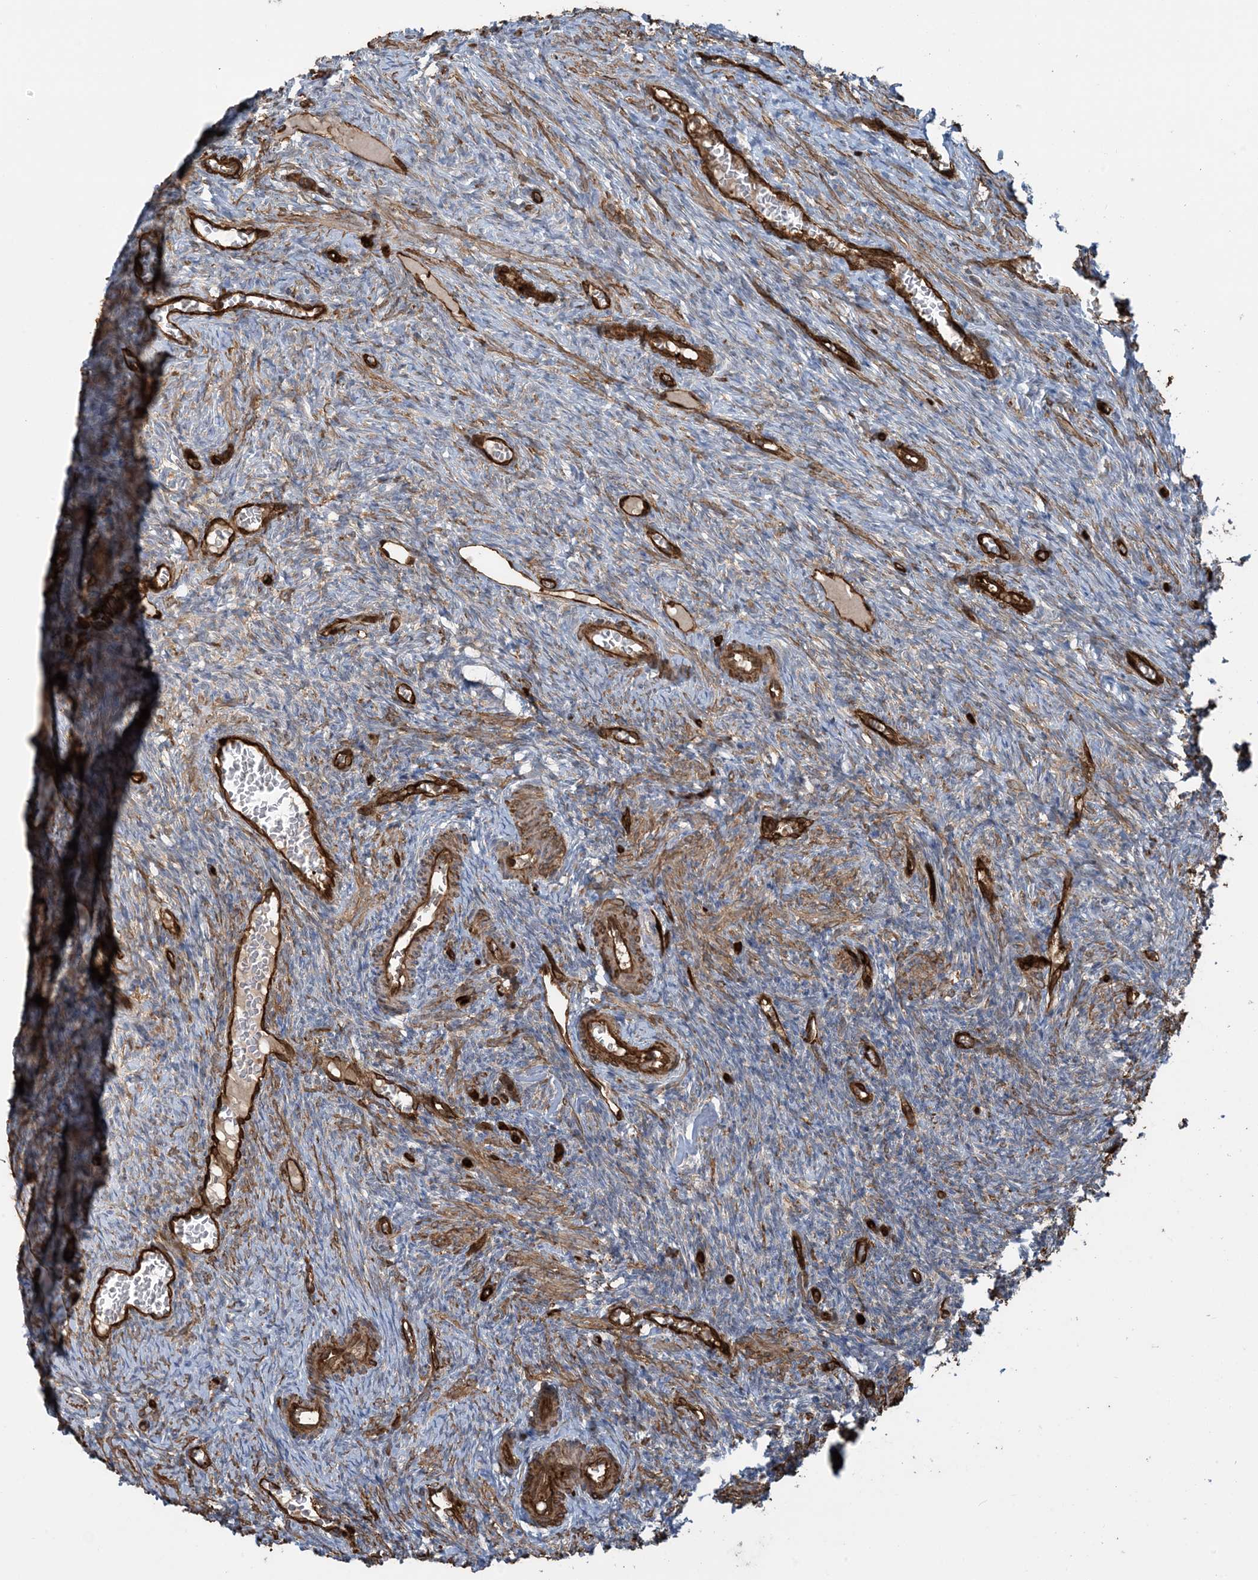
{"staining": {"intensity": "moderate", "quantity": "25%-75%", "location": "cytoplasmic/membranous"}, "tissue": "ovary", "cell_type": "Ovarian stroma cells", "image_type": "normal", "snomed": [{"axis": "morphology", "description": "Normal tissue, NOS"}, {"axis": "topography", "description": "Ovary"}], "caption": "Protein analysis of benign ovary reveals moderate cytoplasmic/membranous expression in approximately 25%-75% of ovarian stroma cells. The protein of interest is shown in brown color, while the nuclei are stained blue.", "gene": "PPM1F", "patient": {"sex": "female", "age": 27}}